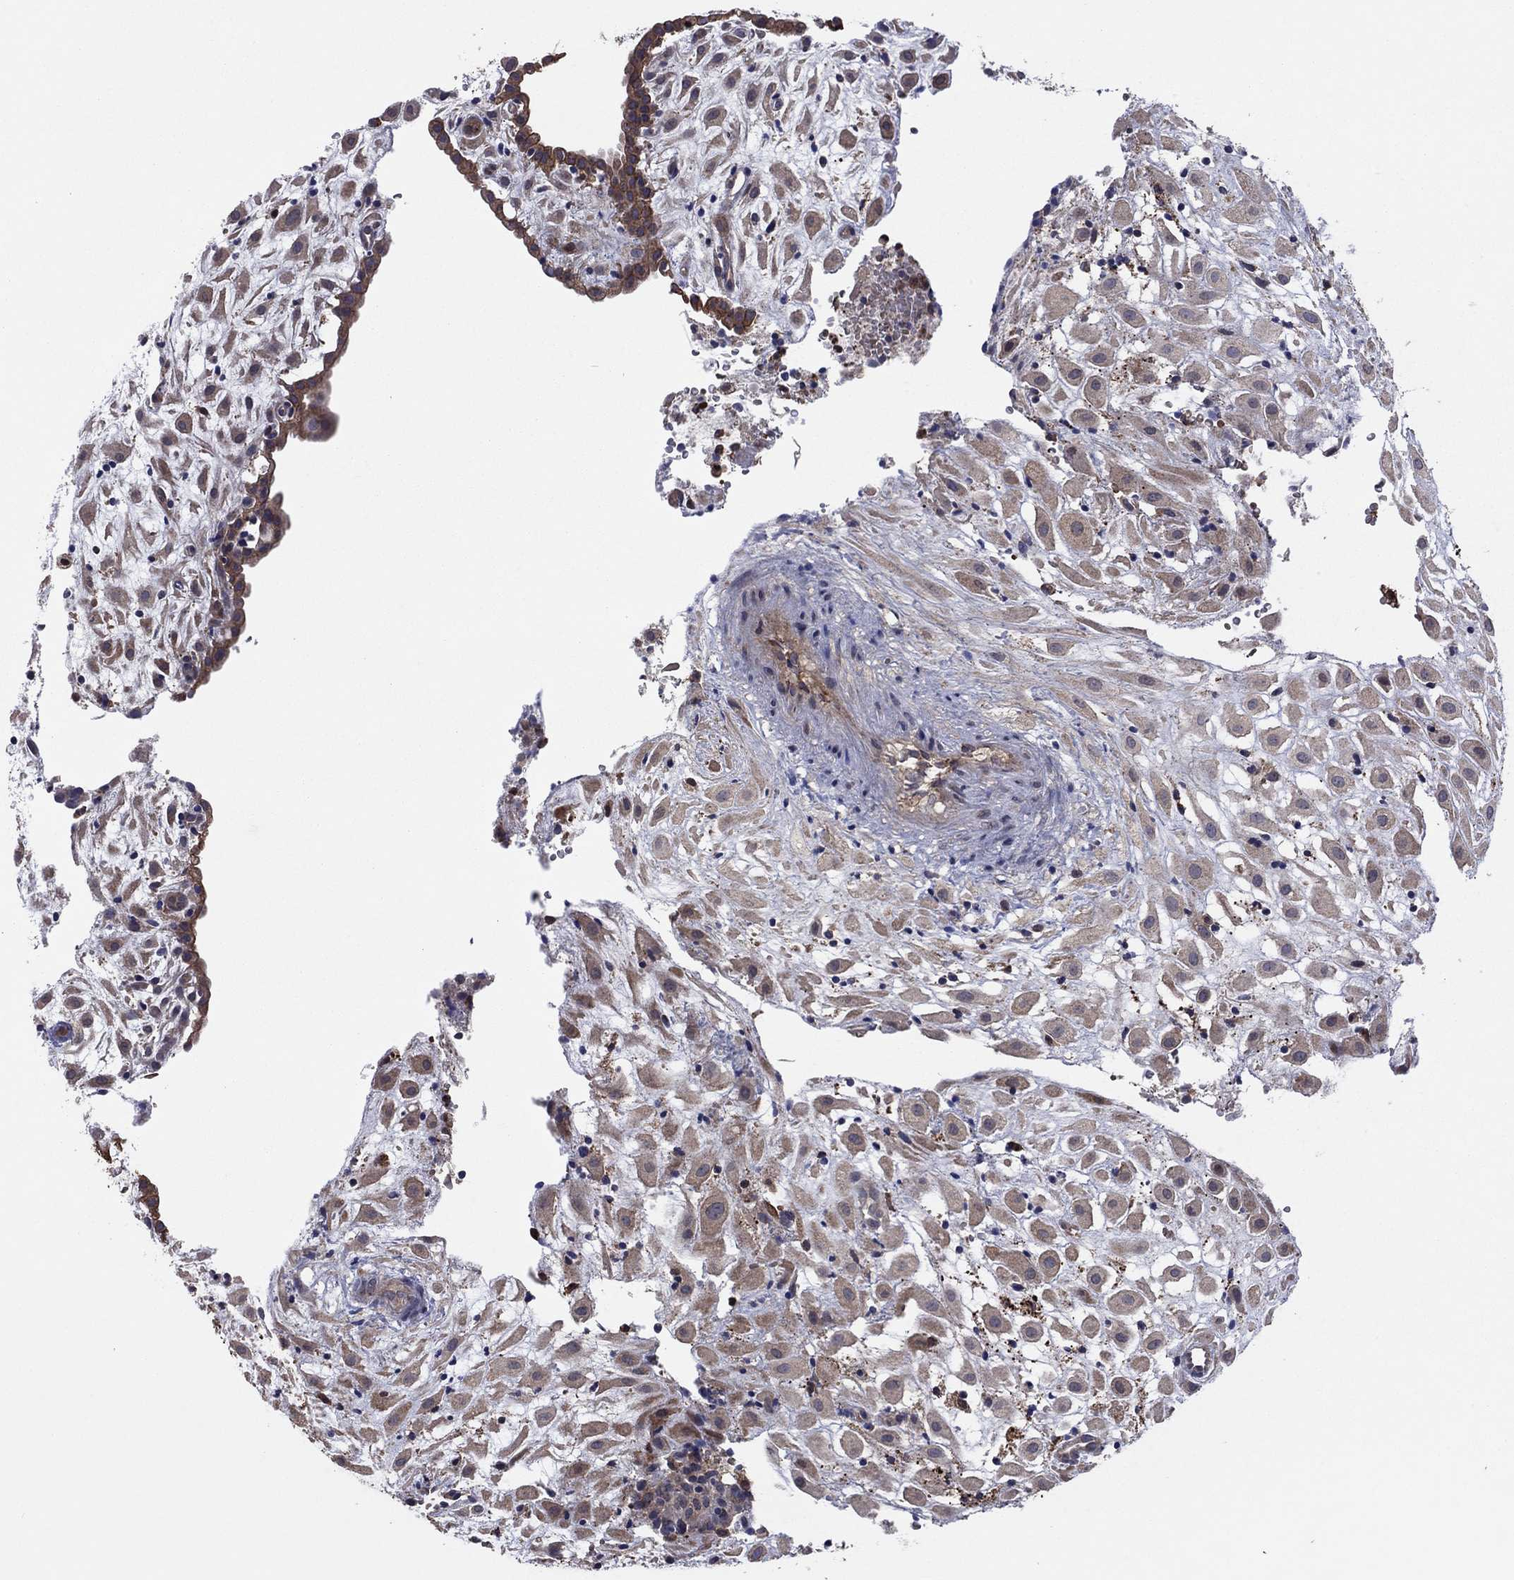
{"staining": {"intensity": "weak", "quantity": ">75%", "location": "cytoplasmic/membranous"}, "tissue": "placenta", "cell_type": "Decidual cells", "image_type": "normal", "snomed": [{"axis": "morphology", "description": "Normal tissue, NOS"}, {"axis": "topography", "description": "Placenta"}], "caption": "DAB immunohistochemical staining of normal placenta demonstrates weak cytoplasmic/membranous protein positivity in about >75% of decidual cells. The protein of interest is stained brown, and the nuclei are stained in blue (DAB (3,3'-diaminobenzidine) IHC with brightfield microscopy, high magnification).", "gene": "MEA1", "patient": {"sex": "female", "age": 24}}